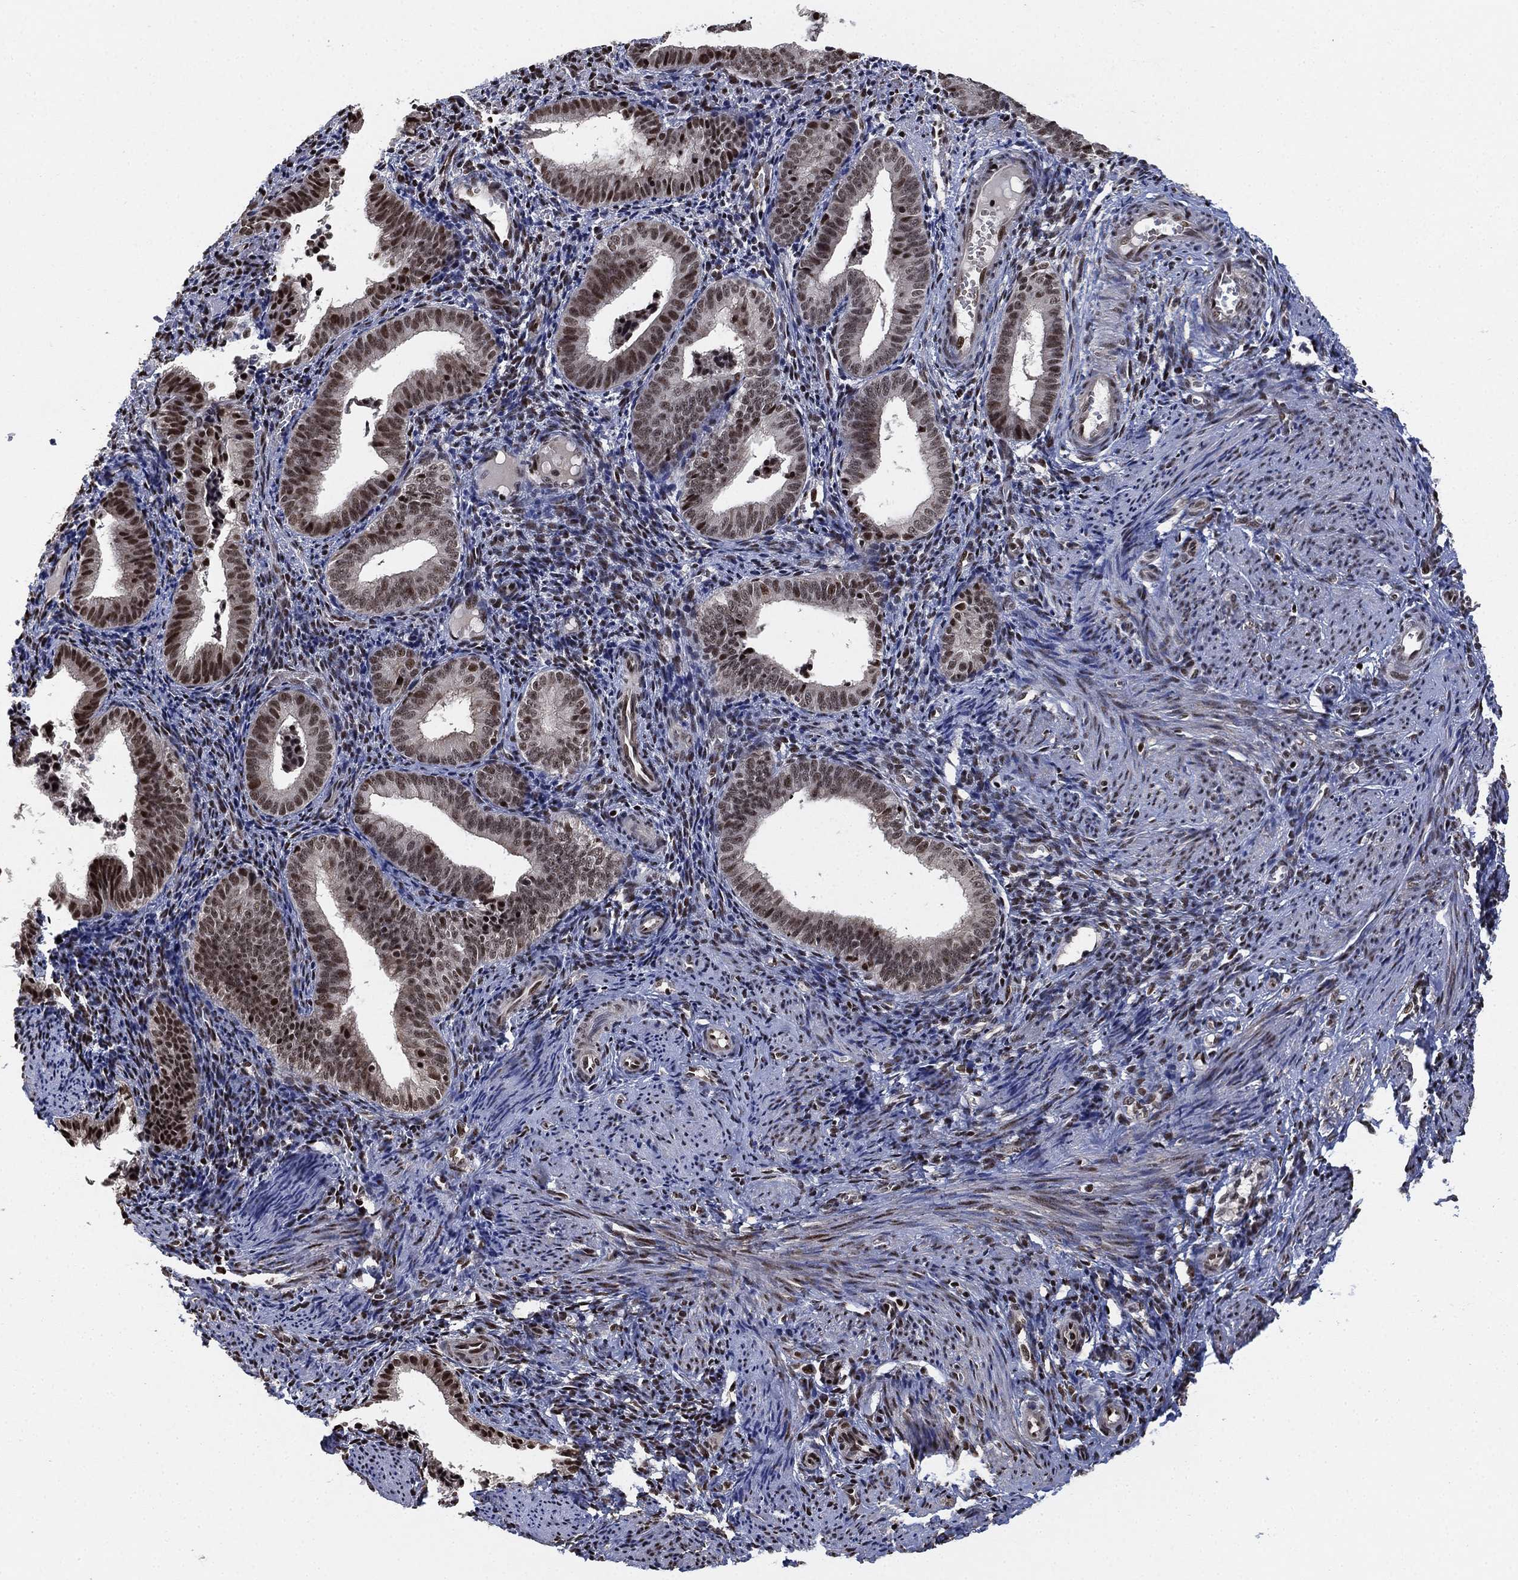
{"staining": {"intensity": "moderate", "quantity": "<25%", "location": "nuclear"}, "tissue": "endometrium", "cell_type": "Cells in endometrial stroma", "image_type": "normal", "snomed": [{"axis": "morphology", "description": "Normal tissue, NOS"}, {"axis": "topography", "description": "Endometrium"}], "caption": "DAB immunohistochemical staining of benign endometrium displays moderate nuclear protein positivity in approximately <25% of cells in endometrial stroma.", "gene": "ZSCAN30", "patient": {"sex": "female", "age": 42}}